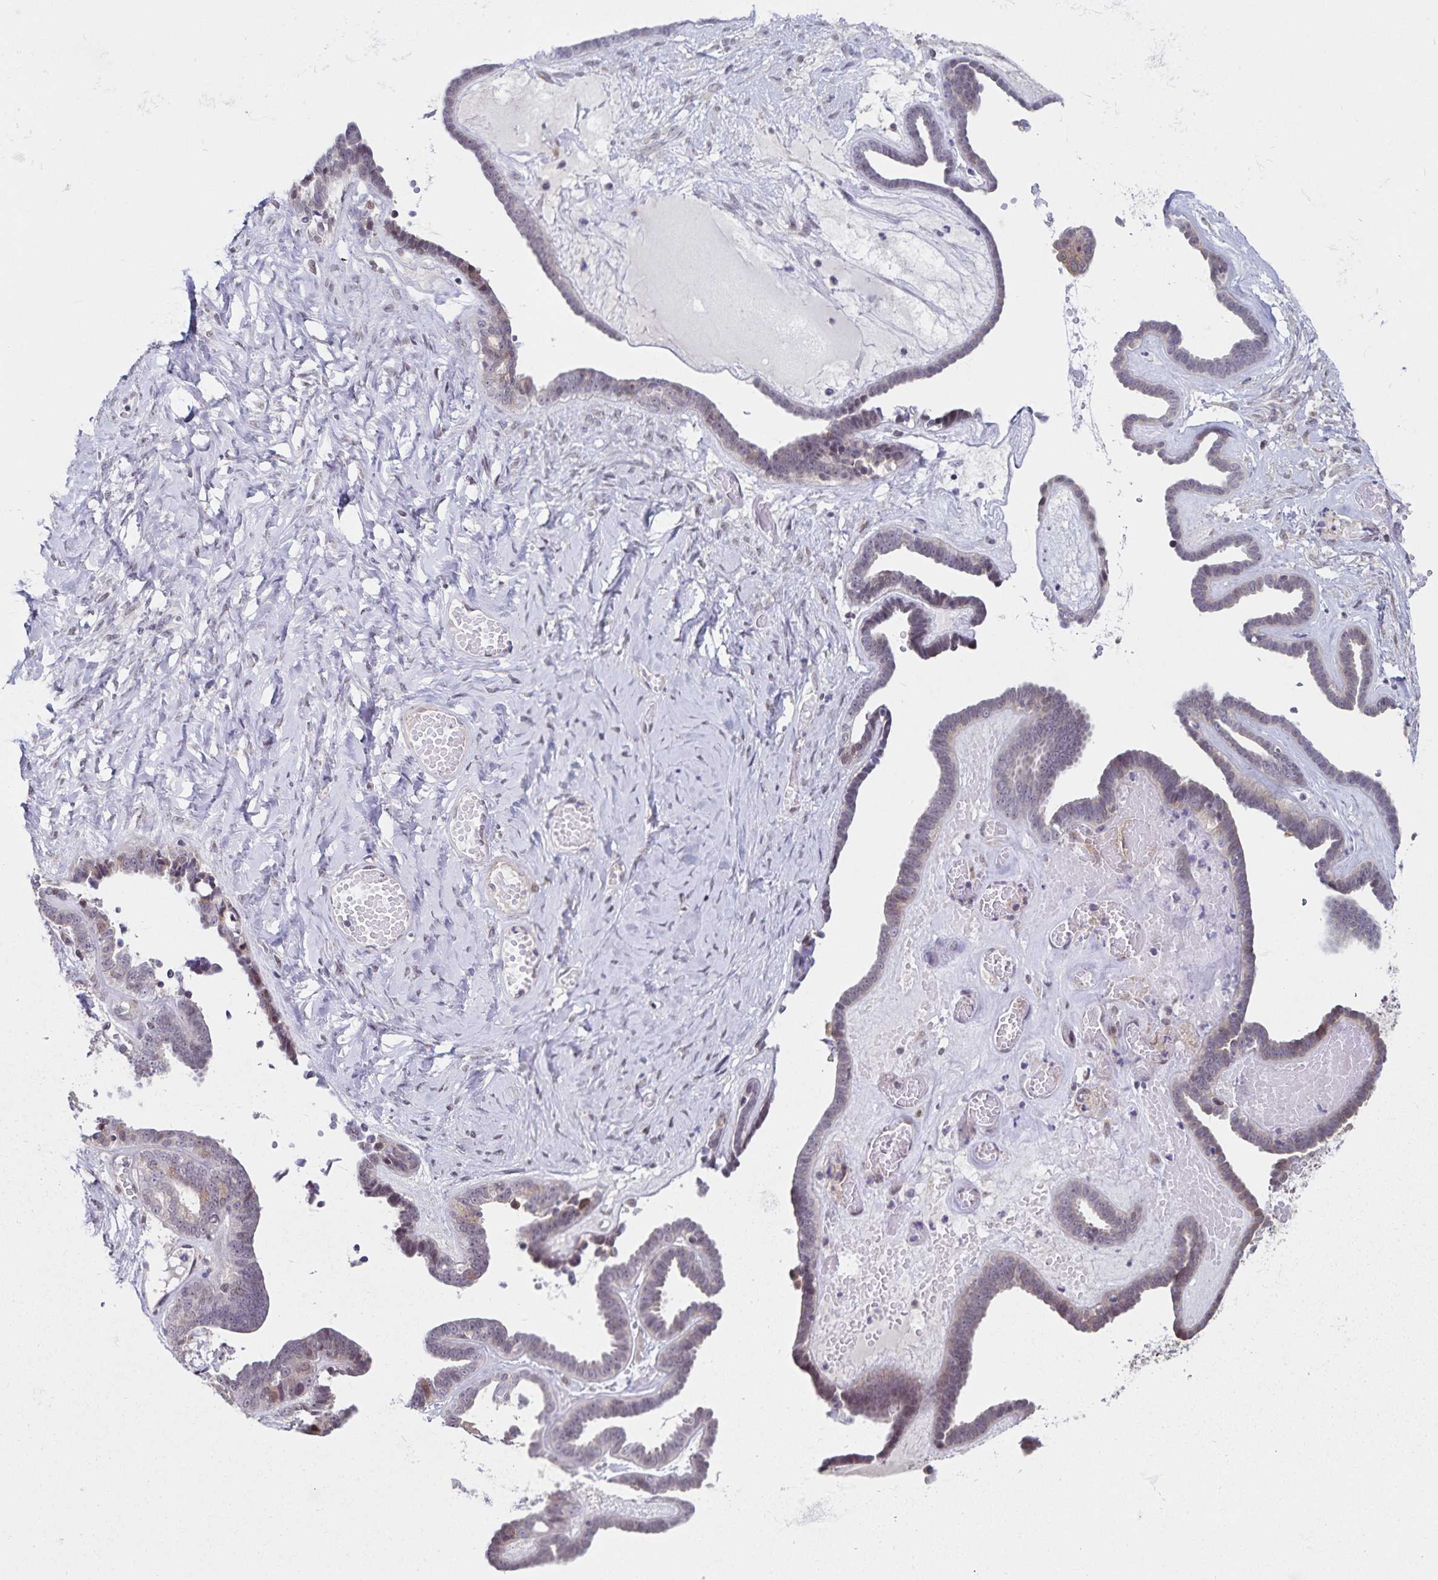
{"staining": {"intensity": "weak", "quantity": "<25%", "location": "cytoplasmic/membranous"}, "tissue": "ovarian cancer", "cell_type": "Tumor cells", "image_type": "cancer", "snomed": [{"axis": "morphology", "description": "Cystadenocarcinoma, serous, NOS"}, {"axis": "topography", "description": "Ovary"}], "caption": "The immunohistochemistry (IHC) micrograph has no significant staining in tumor cells of serous cystadenocarcinoma (ovarian) tissue.", "gene": "ATP2A2", "patient": {"sex": "female", "age": 71}}